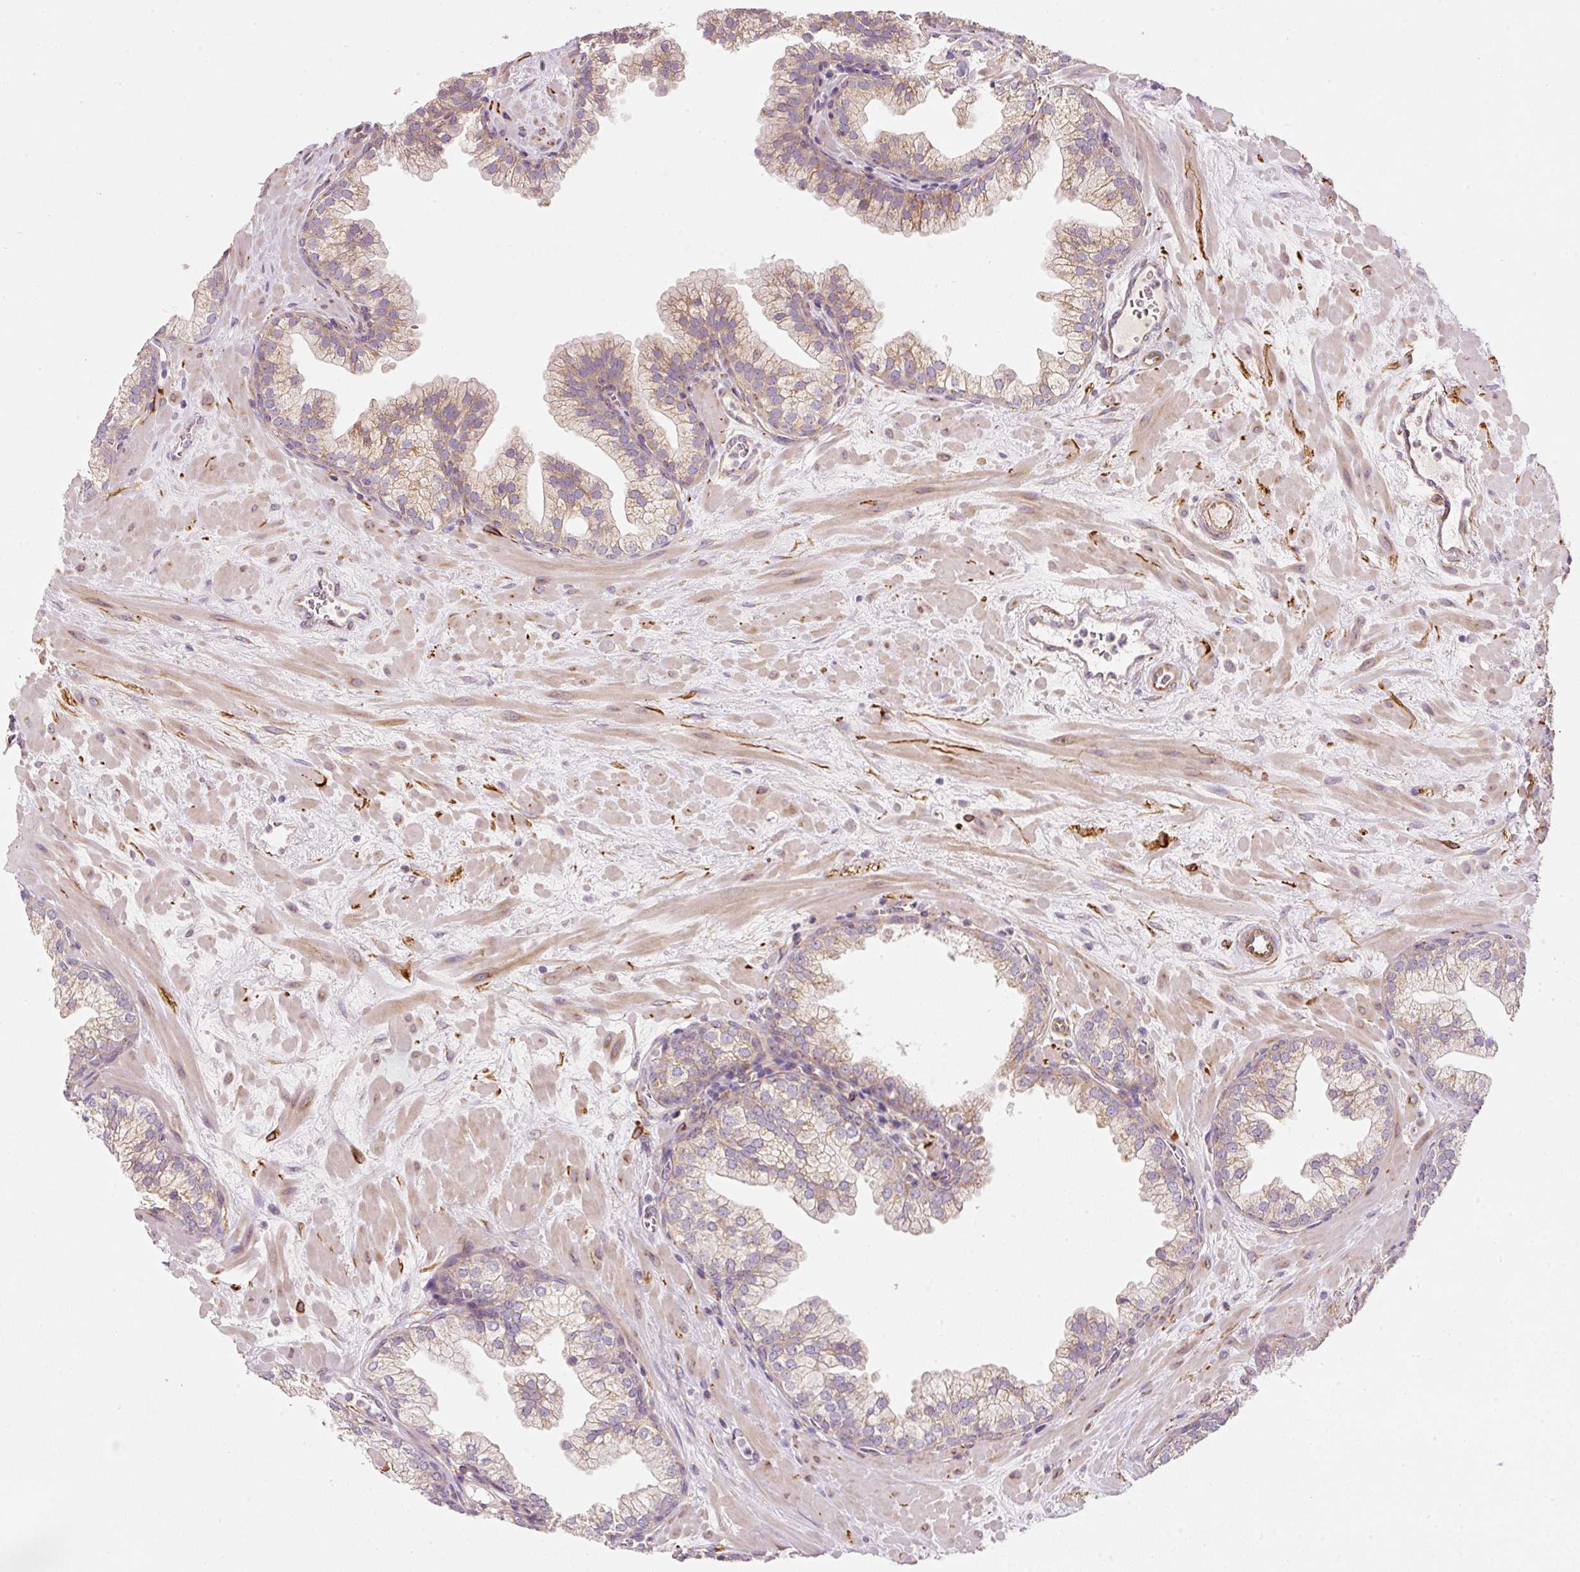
{"staining": {"intensity": "moderate", "quantity": "<25%", "location": "cytoplasmic/membranous"}, "tissue": "prostate", "cell_type": "Glandular cells", "image_type": "normal", "snomed": [{"axis": "morphology", "description": "Normal tissue, NOS"}, {"axis": "topography", "description": "Prostate"}, {"axis": "topography", "description": "Peripheral nerve tissue"}], "caption": "The micrograph displays immunohistochemical staining of benign prostate. There is moderate cytoplasmic/membranous staining is appreciated in about <25% of glandular cells. Nuclei are stained in blue.", "gene": "RNF167", "patient": {"sex": "male", "age": 61}}